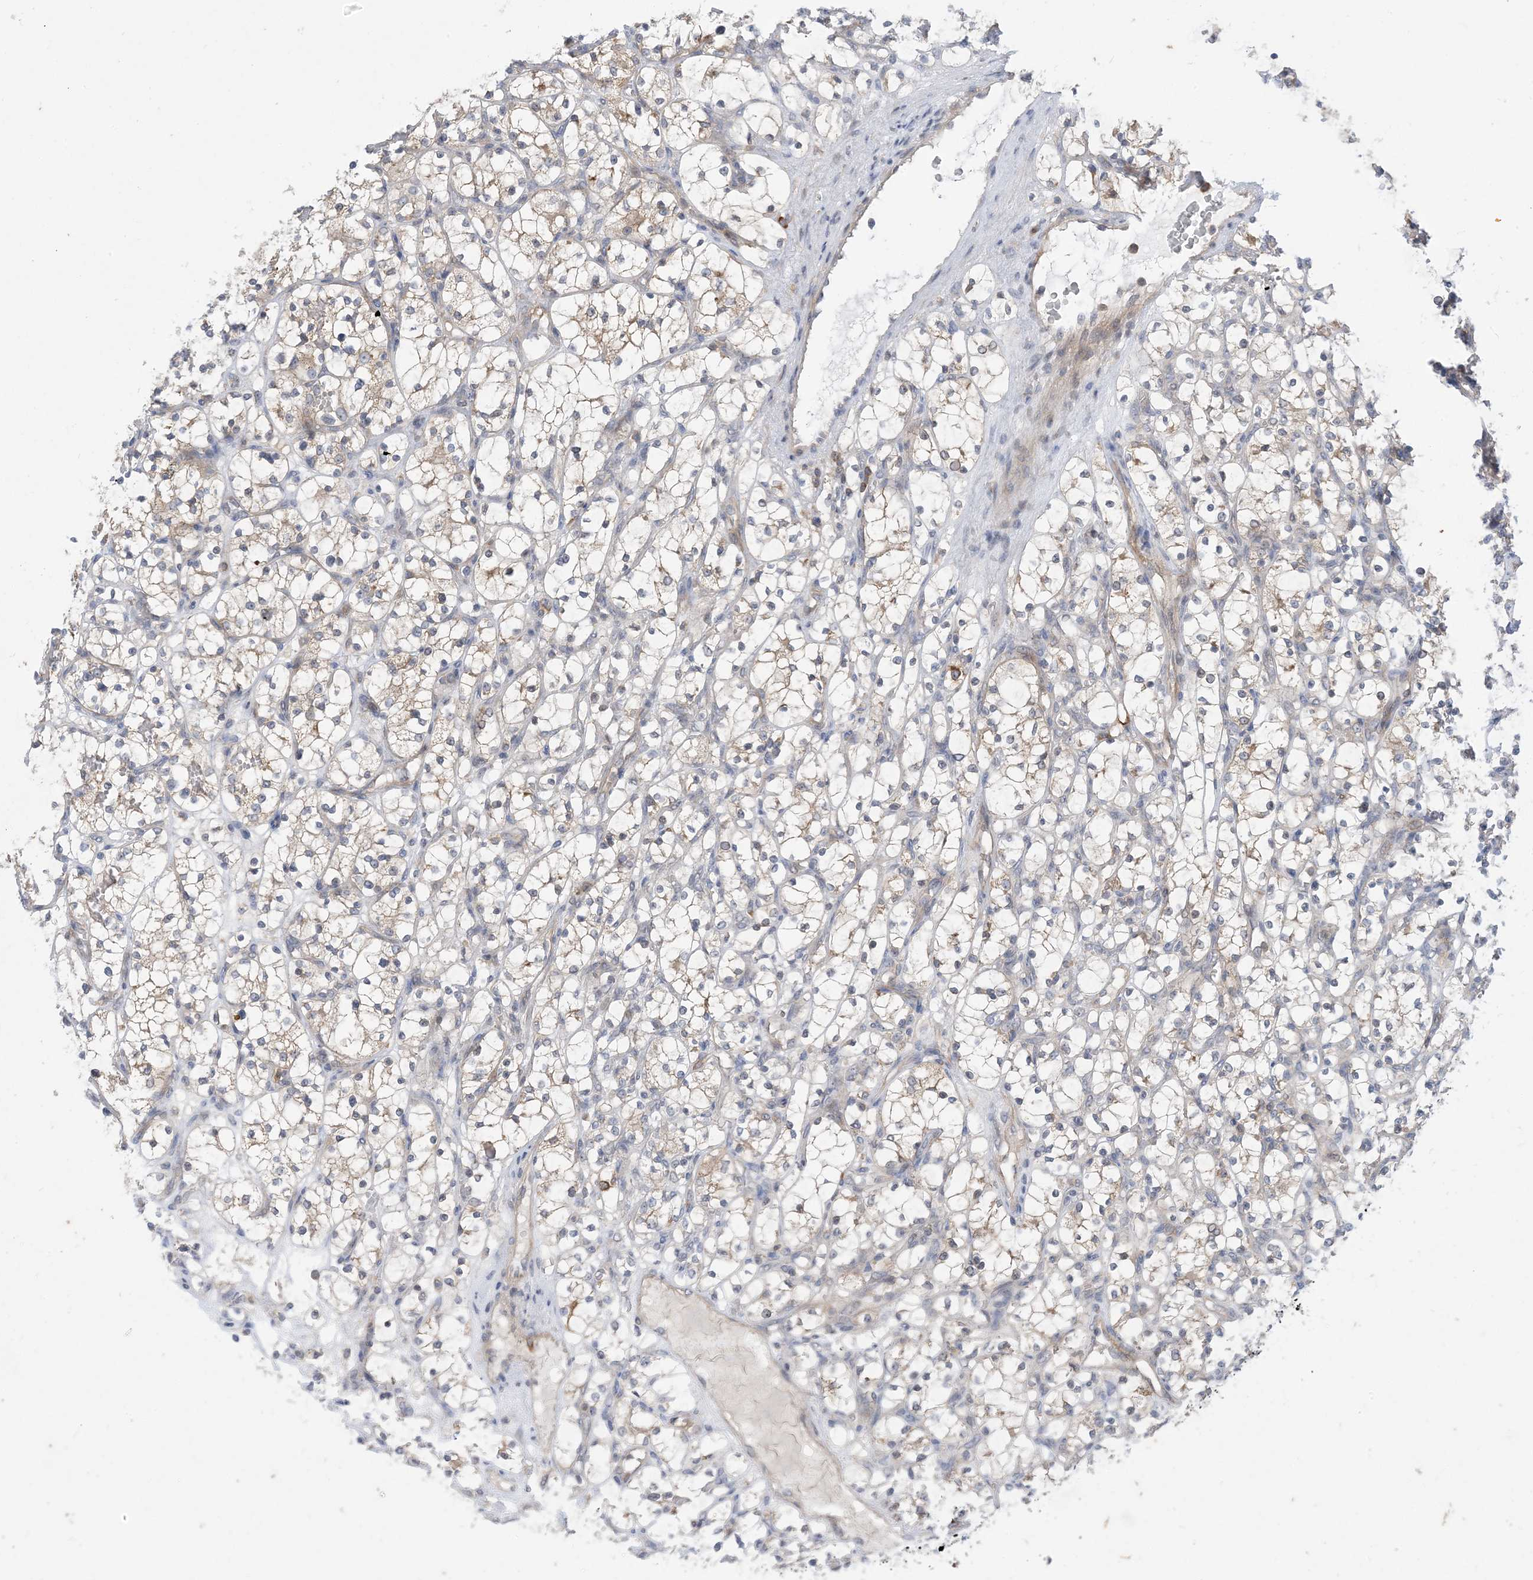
{"staining": {"intensity": "weak", "quantity": "25%-75%", "location": "cytoplasmic/membranous"}, "tissue": "renal cancer", "cell_type": "Tumor cells", "image_type": "cancer", "snomed": [{"axis": "morphology", "description": "Adenocarcinoma, NOS"}, {"axis": "topography", "description": "Kidney"}], "caption": "Renal cancer stained for a protein (brown) shows weak cytoplasmic/membranous positive positivity in approximately 25%-75% of tumor cells.", "gene": "AOC1", "patient": {"sex": "female", "age": 69}}